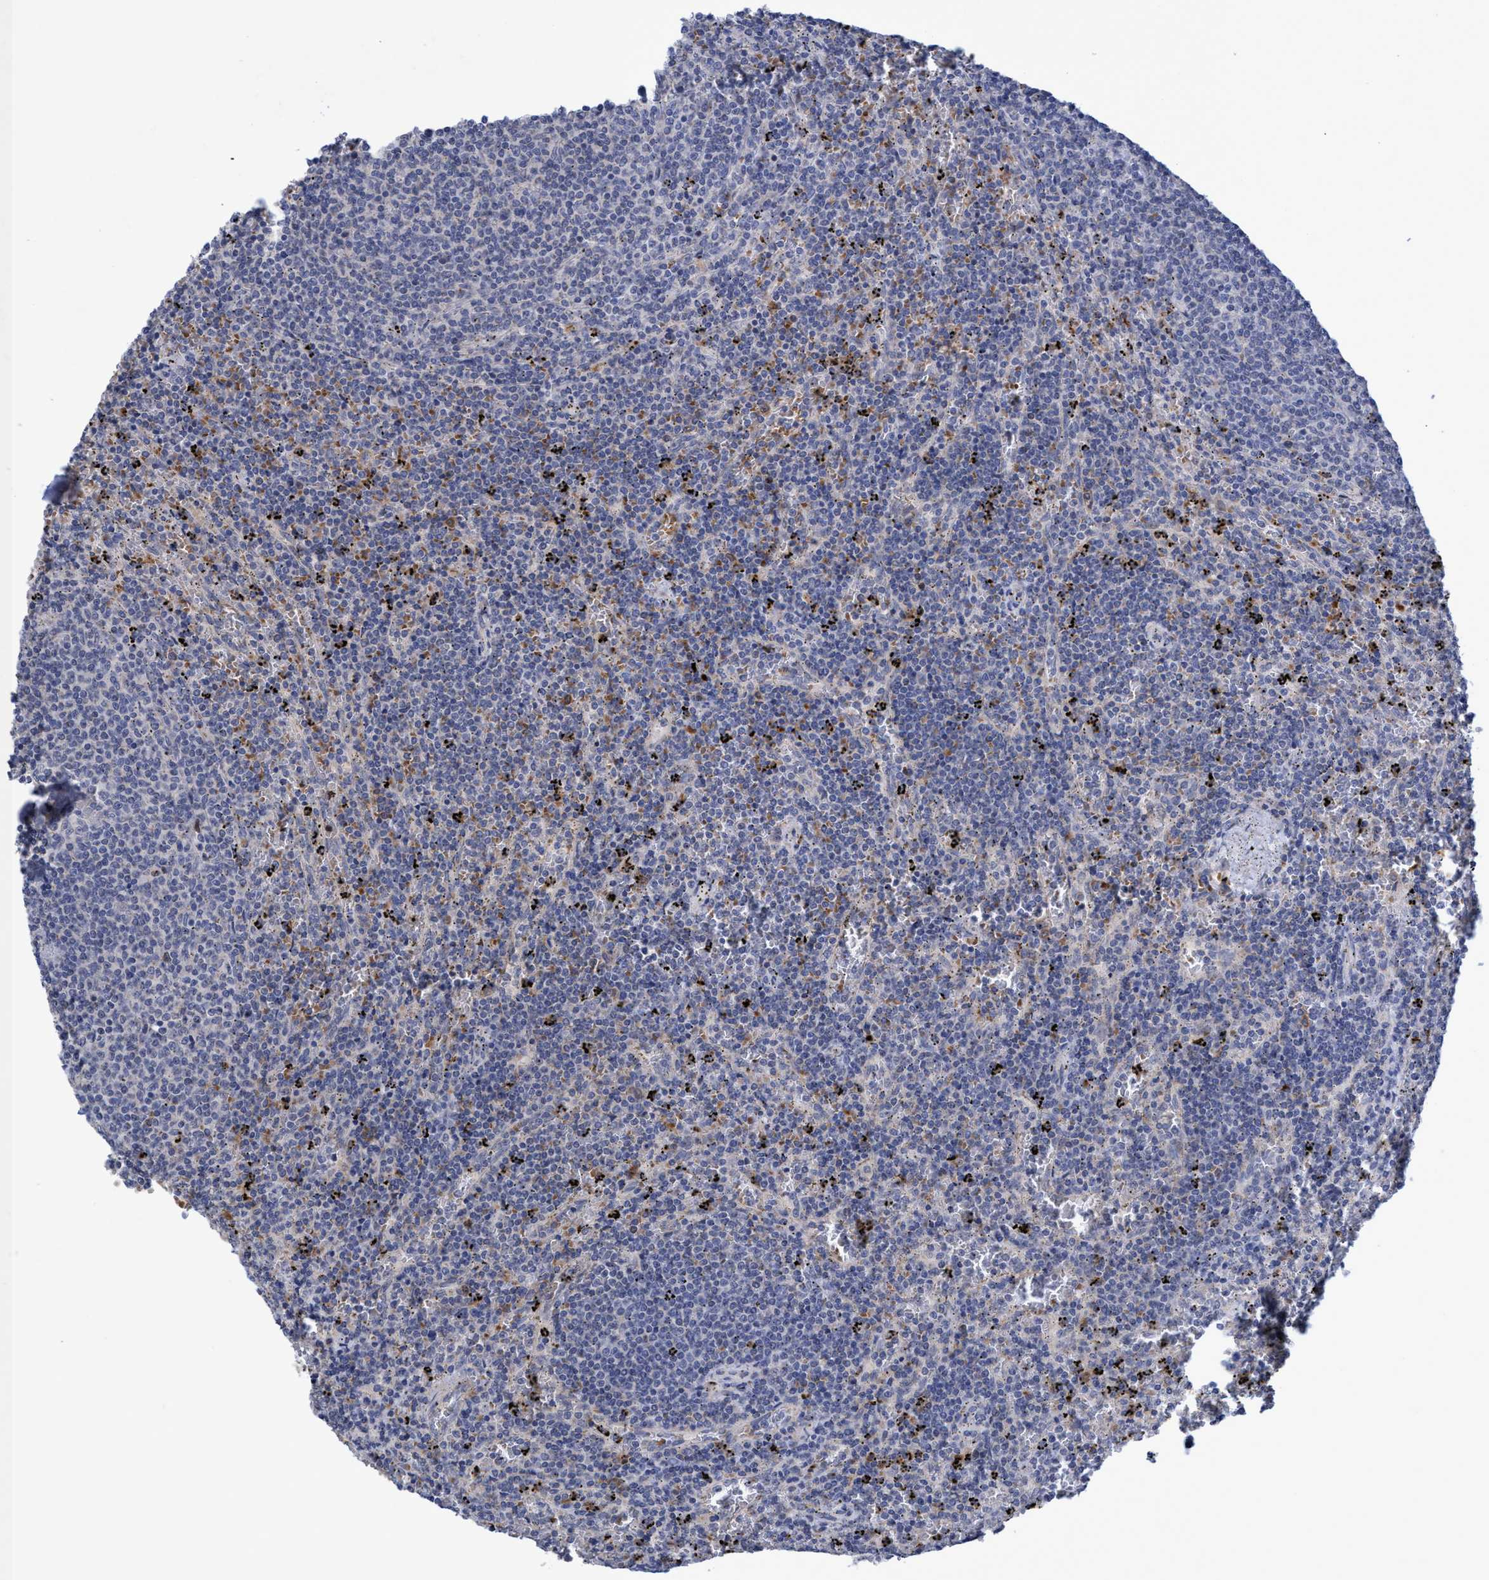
{"staining": {"intensity": "negative", "quantity": "none", "location": "none"}, "tissue": "lymphoma", "cell_type": "Tumor cells", "image_type": "cancer", "snomed": [{"axis": "morphology", "description": "Malignant lymphoma, non-Hodgkin's type, Low grade"}, {"axis": "topography", "description": "Spleen"}], "caption": "Lymphoma was stained to show a protein in brown. There is no significant positivity in tumor cells.", "gene": "SEMA4D", "patient": {"sex": "female", "age": 50}}